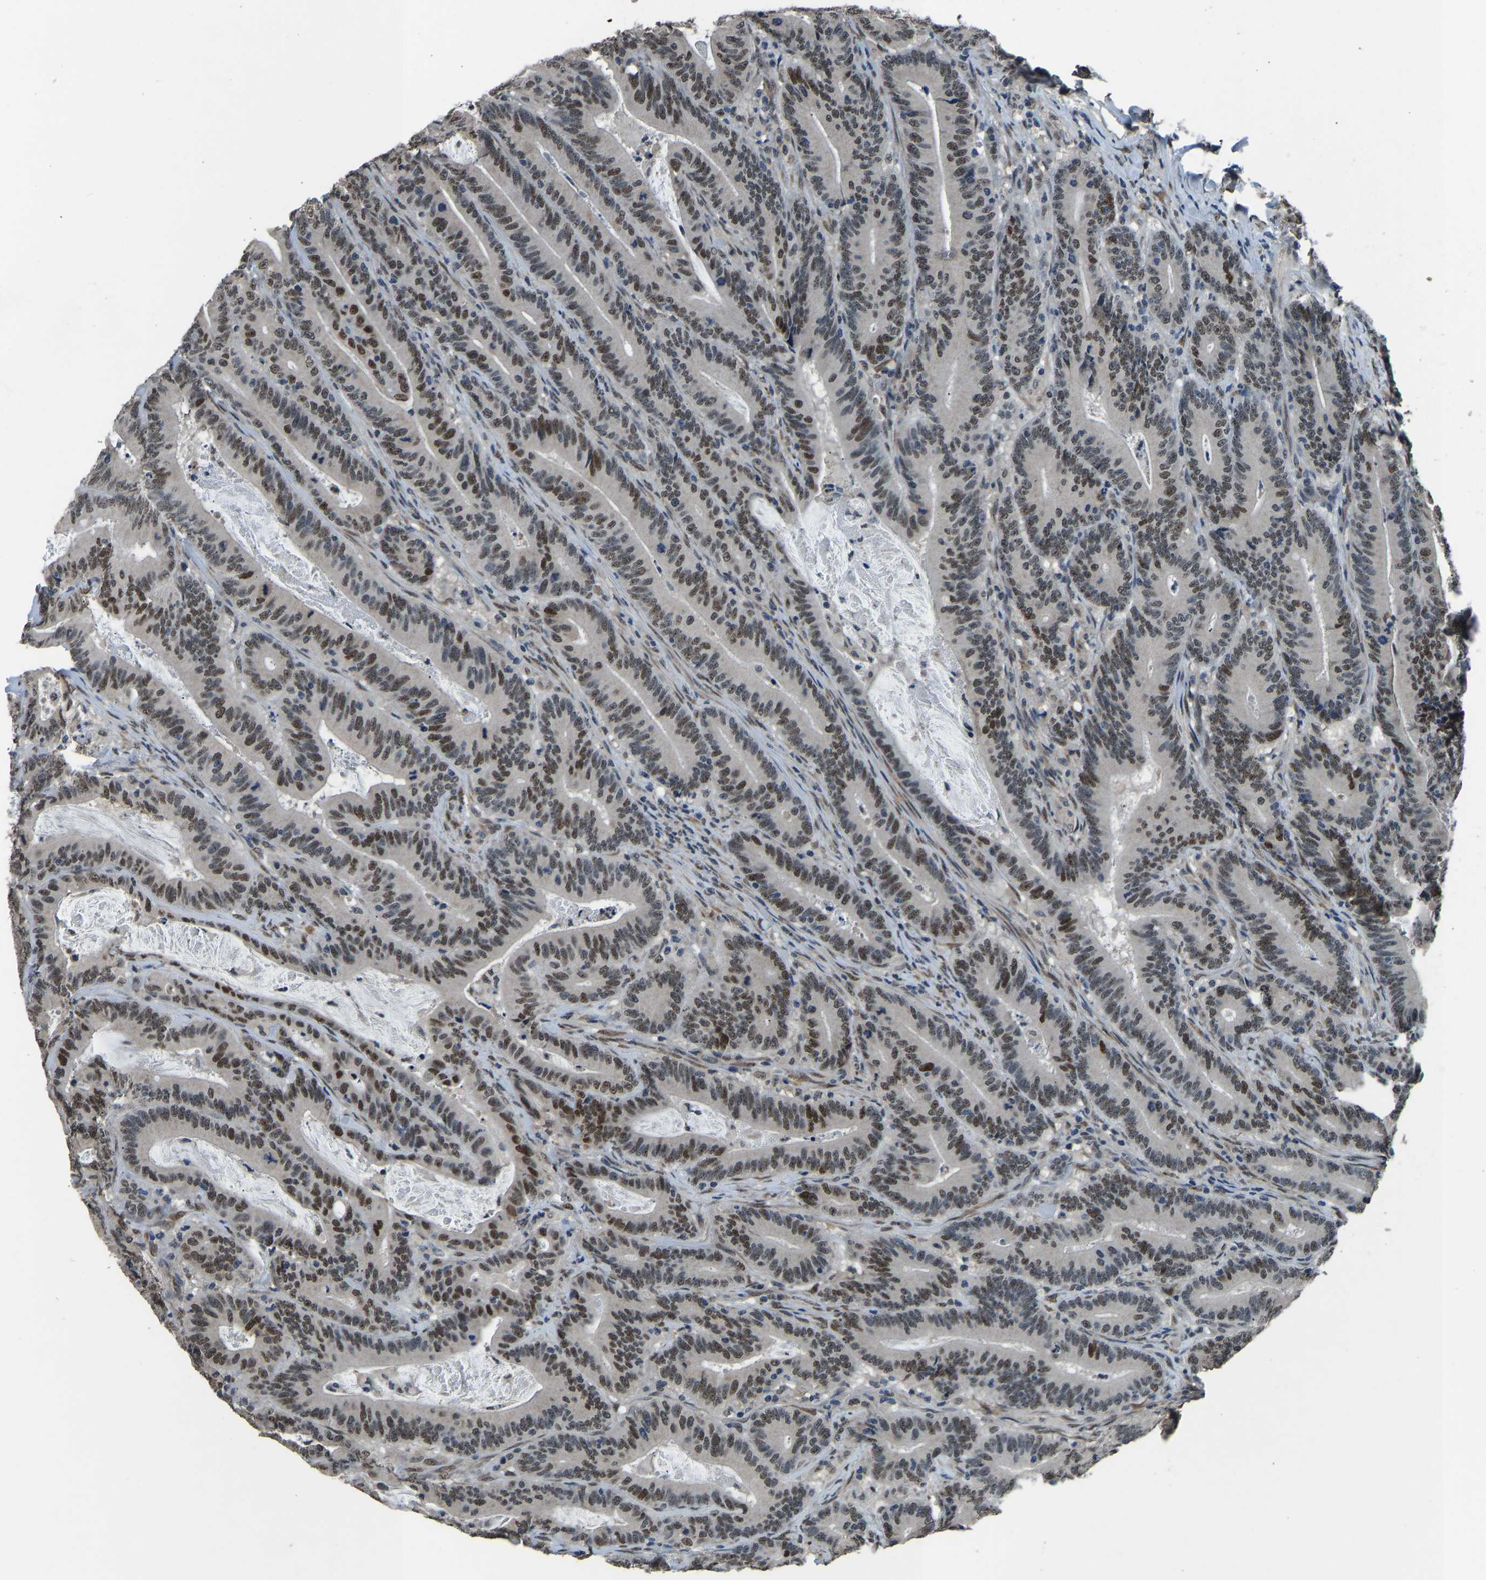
{"staining": {"intensity": "moderate", "quantity": "<25%", "location": "nuclear"}, "tissue": "colorectal cancer", "cell_type": "Tumor cells", "image_type": "cancer", "snomed": [{"axis": "morphology", "description": "Adenocarcinoma, NOS"}, {"axis": "topography", "description": "Colon"}], "caption": "Protein expression by IHC demonstrates moderate nuclear expression in approximately <25% of tumor cells in adenocarcinoma (colorectal).", "gene": "FOS", "patient": {"sex": "female", "age": 66}}